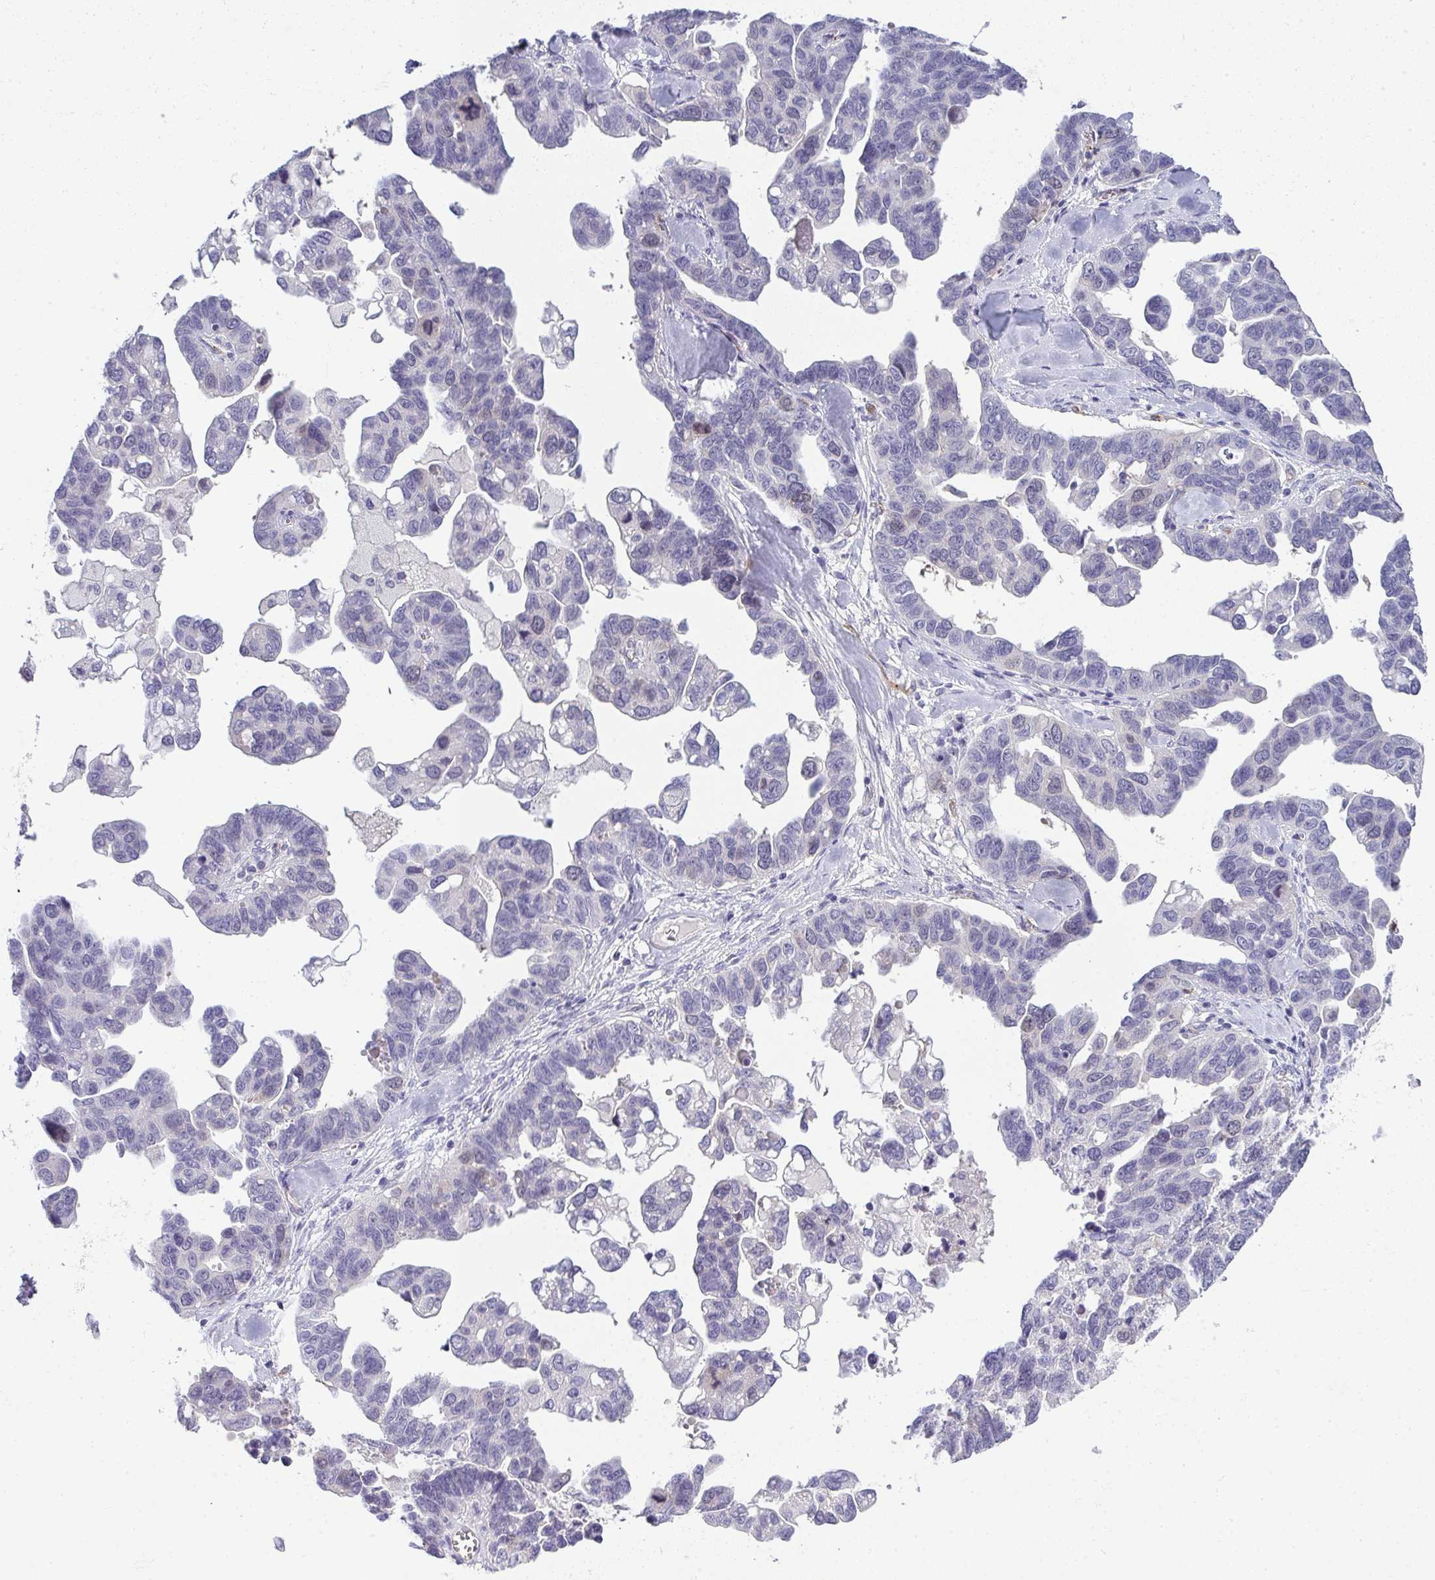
{"staining": {"intensity": "negative", "quantity": "none", "location": "none"}, "tissue": "ovarian cancer", "cell_type": "Tumor cells", "image_type": "cancer", "snomed": [{"axis": "morphology", "description": "Cystadenocarcinoma, serous, NOS"}, {"axis": "topography", "description": "Ovary"}], "caption": "Human ovarian serous cystadenocarcinoma stained for a protein using immunohistochemistry (IHC) reveals no staining in tumor cells.", "gene": "UBE2S", "patient": {"sex": "female", "age": 69}}